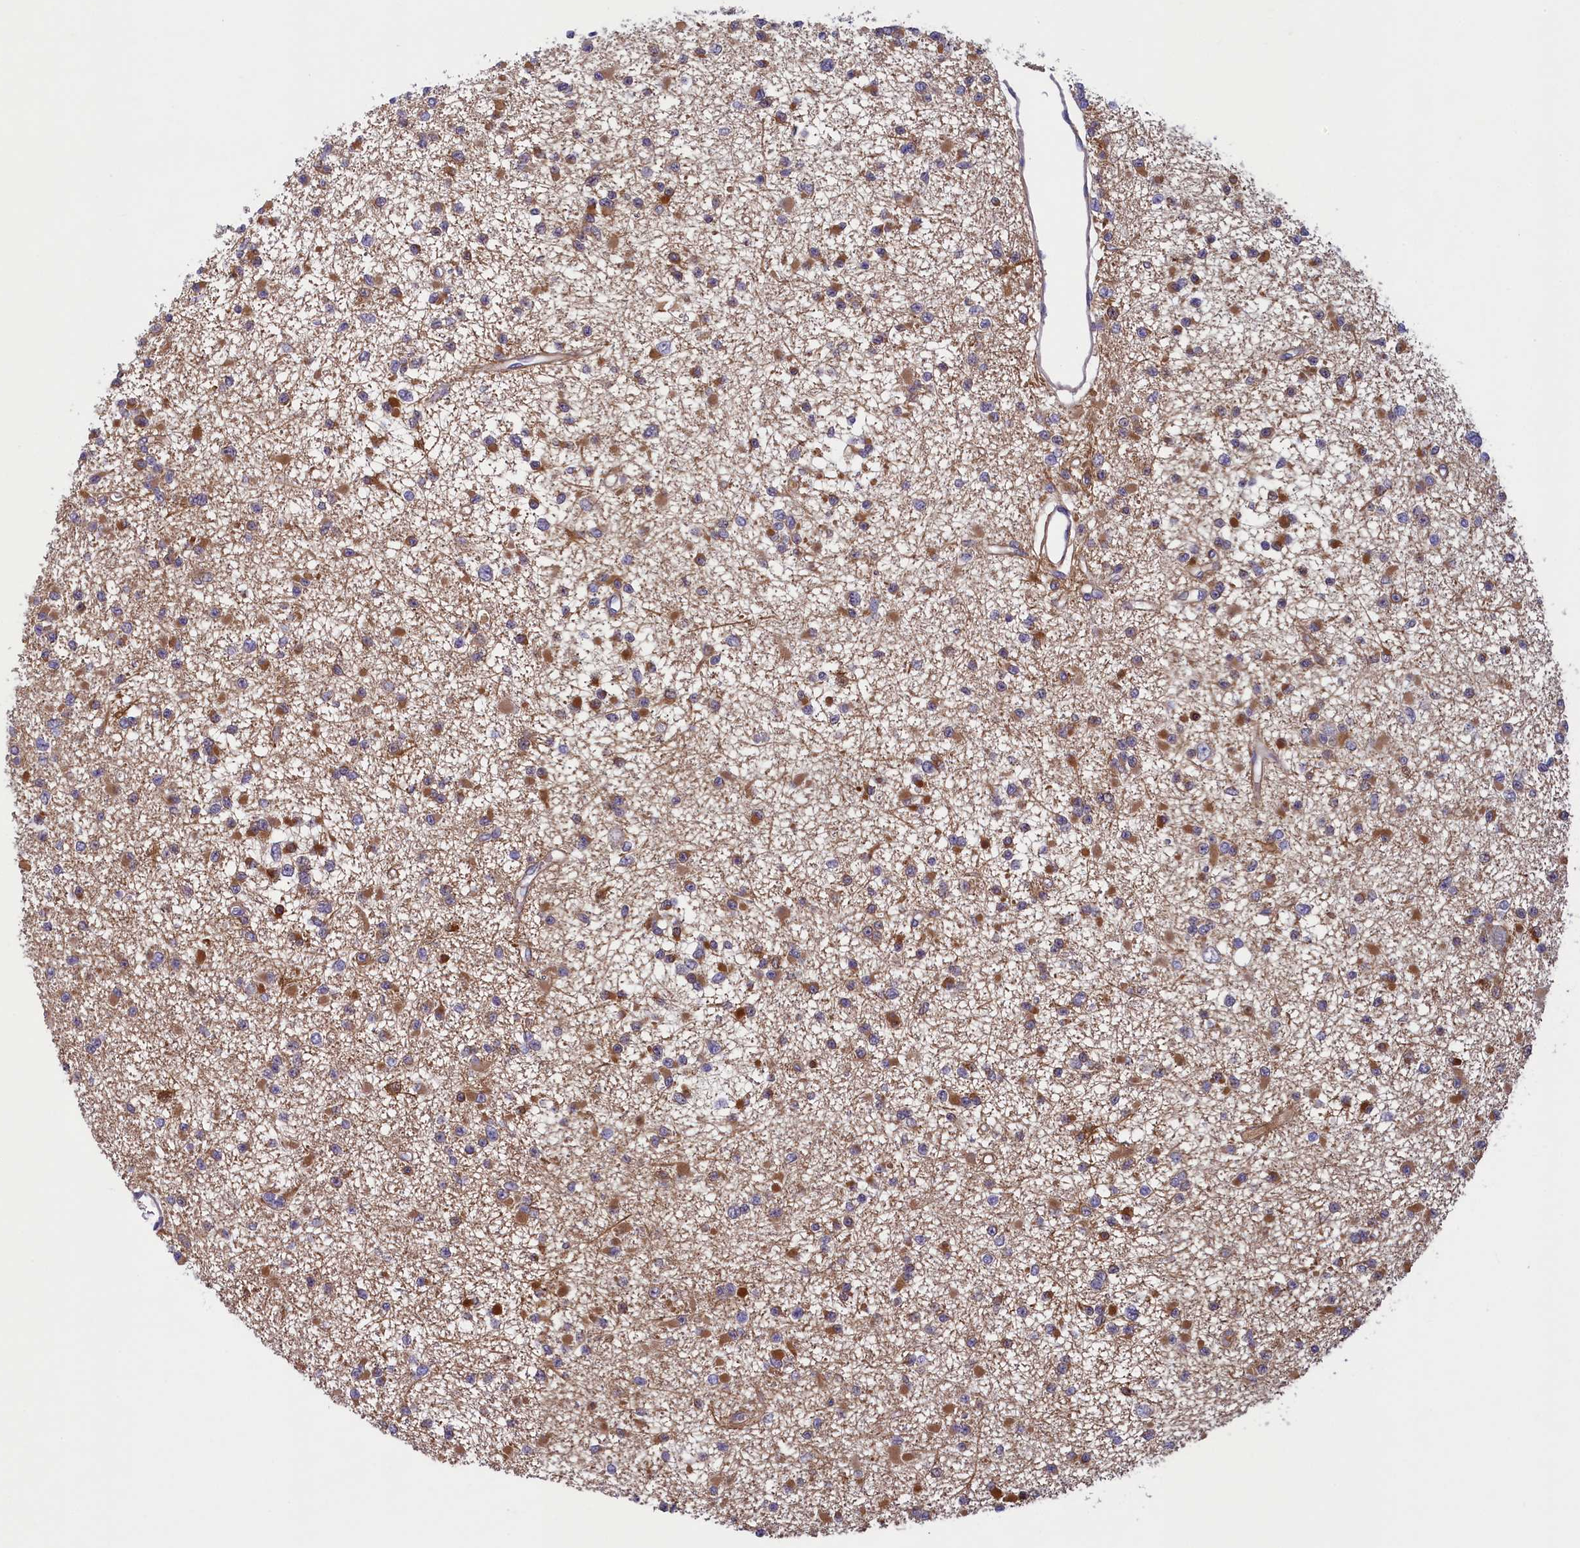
{"staining": {"intensity": "moderate", "quantity": ">75%", "location": "cytoplasmic/membranous"}, "tissue": "glioma", "cell_type": "Tumor cells", "image_type": "cancer", "snomed": [{"axis": "morphology", "description": "Glioma, malignant, Low grade"}, {"axis": "topography", "description": "Brain"}], "caption": "Glioma was stained to show a protein in brown. There is medium levels of moderate cytoplasmic/membranous staining in about >75% of tumor cells.", "gene": "NUBP1", "patient": {"sex": "female", "age": 22}}